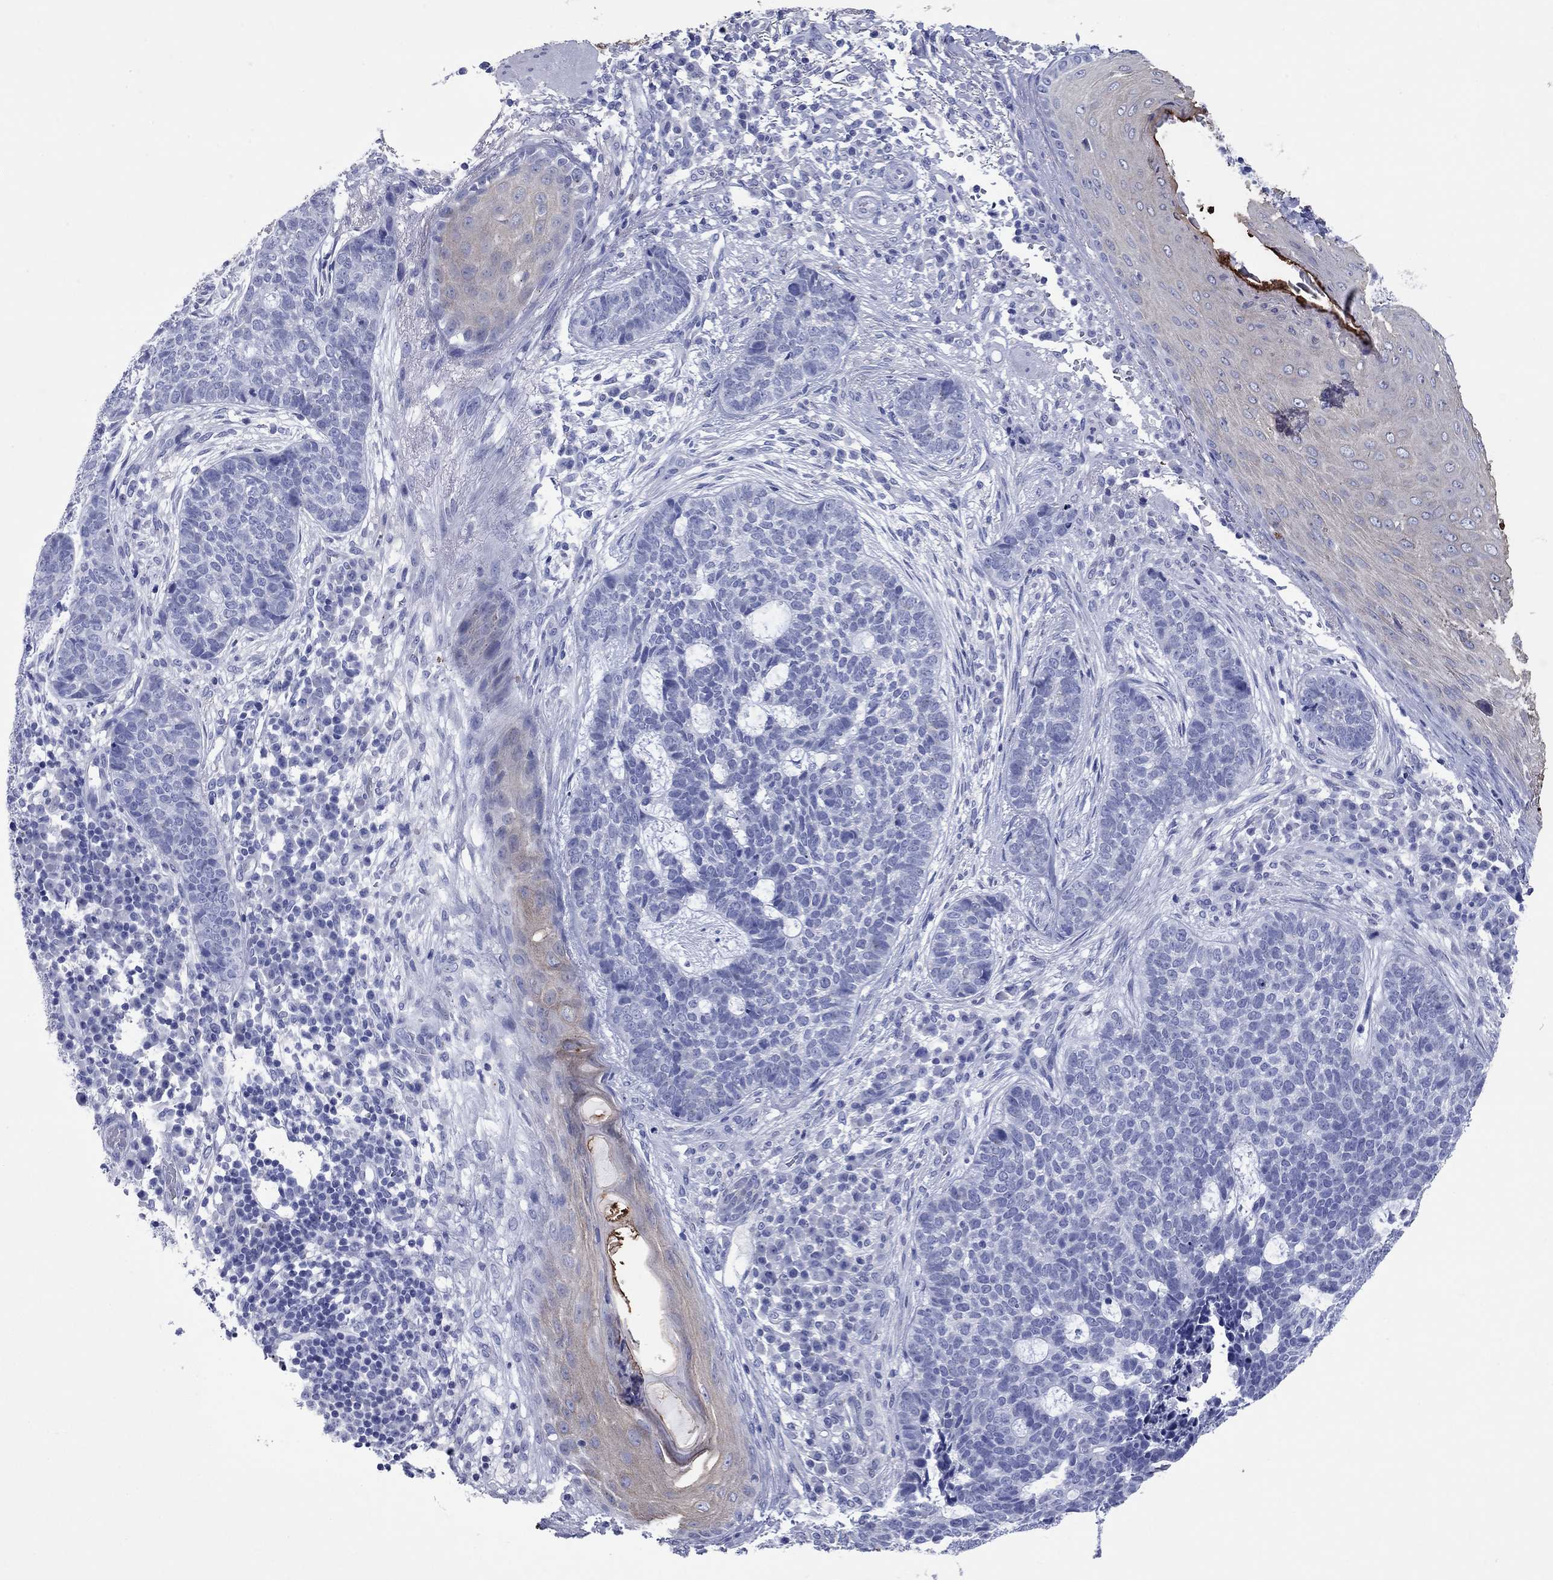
{"staining": {"intensity": "negative", "quantity": "none", "location": "none"}, "tissue": "skin cancer", "cell_type": "Tumor cells", "image_type": "cancer", "snomed": [{"axis": "morphology", "description": "Basal cell carcinoma"}, {"axis": "topography", "description": "Skin"}], "caption": "An image of human basal cell carcinoma (skin) is negative for staining in tumor cells.", "gene": "CCNA1", "patient": {"sex": "female", "age": 69}}